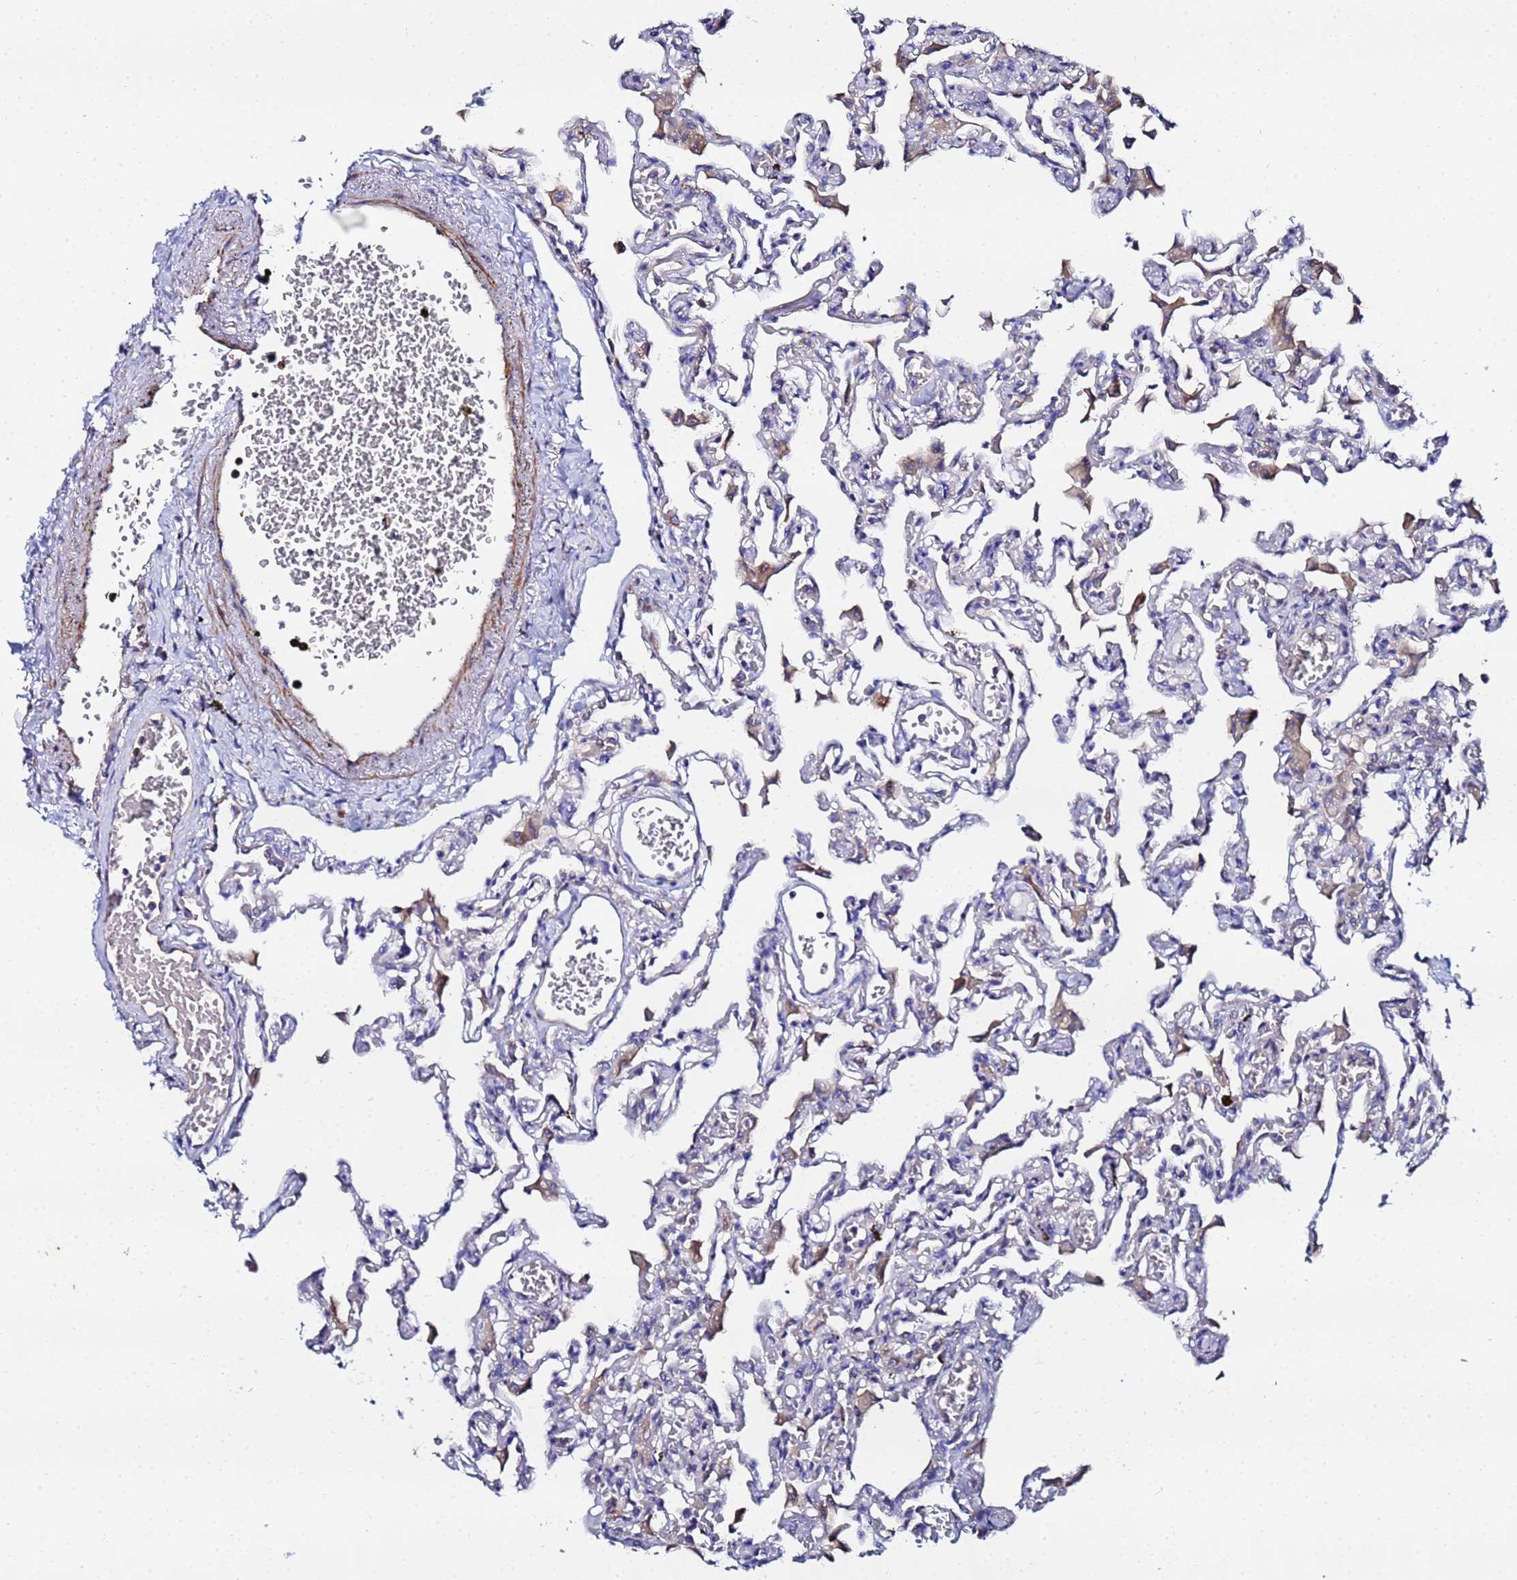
{"staining": {"intensity": "negative", "quantity": "none", "location": "none"}, "tissue": "lung", "cell_type": "Alveolar cells", "image_type": "normal", "snomed": [{"axis": "morphology", "description": "Normal tissue, NOS"}, {"axis": "topography", "description": "Bronchus"}, {"axis": "topography", "description": "Lung"}], "caption": "IHC of normal lung displays no expression in alveolar cells.", "gene": "FAHD2A", "patient": {"sex": "female", "age": 49}}